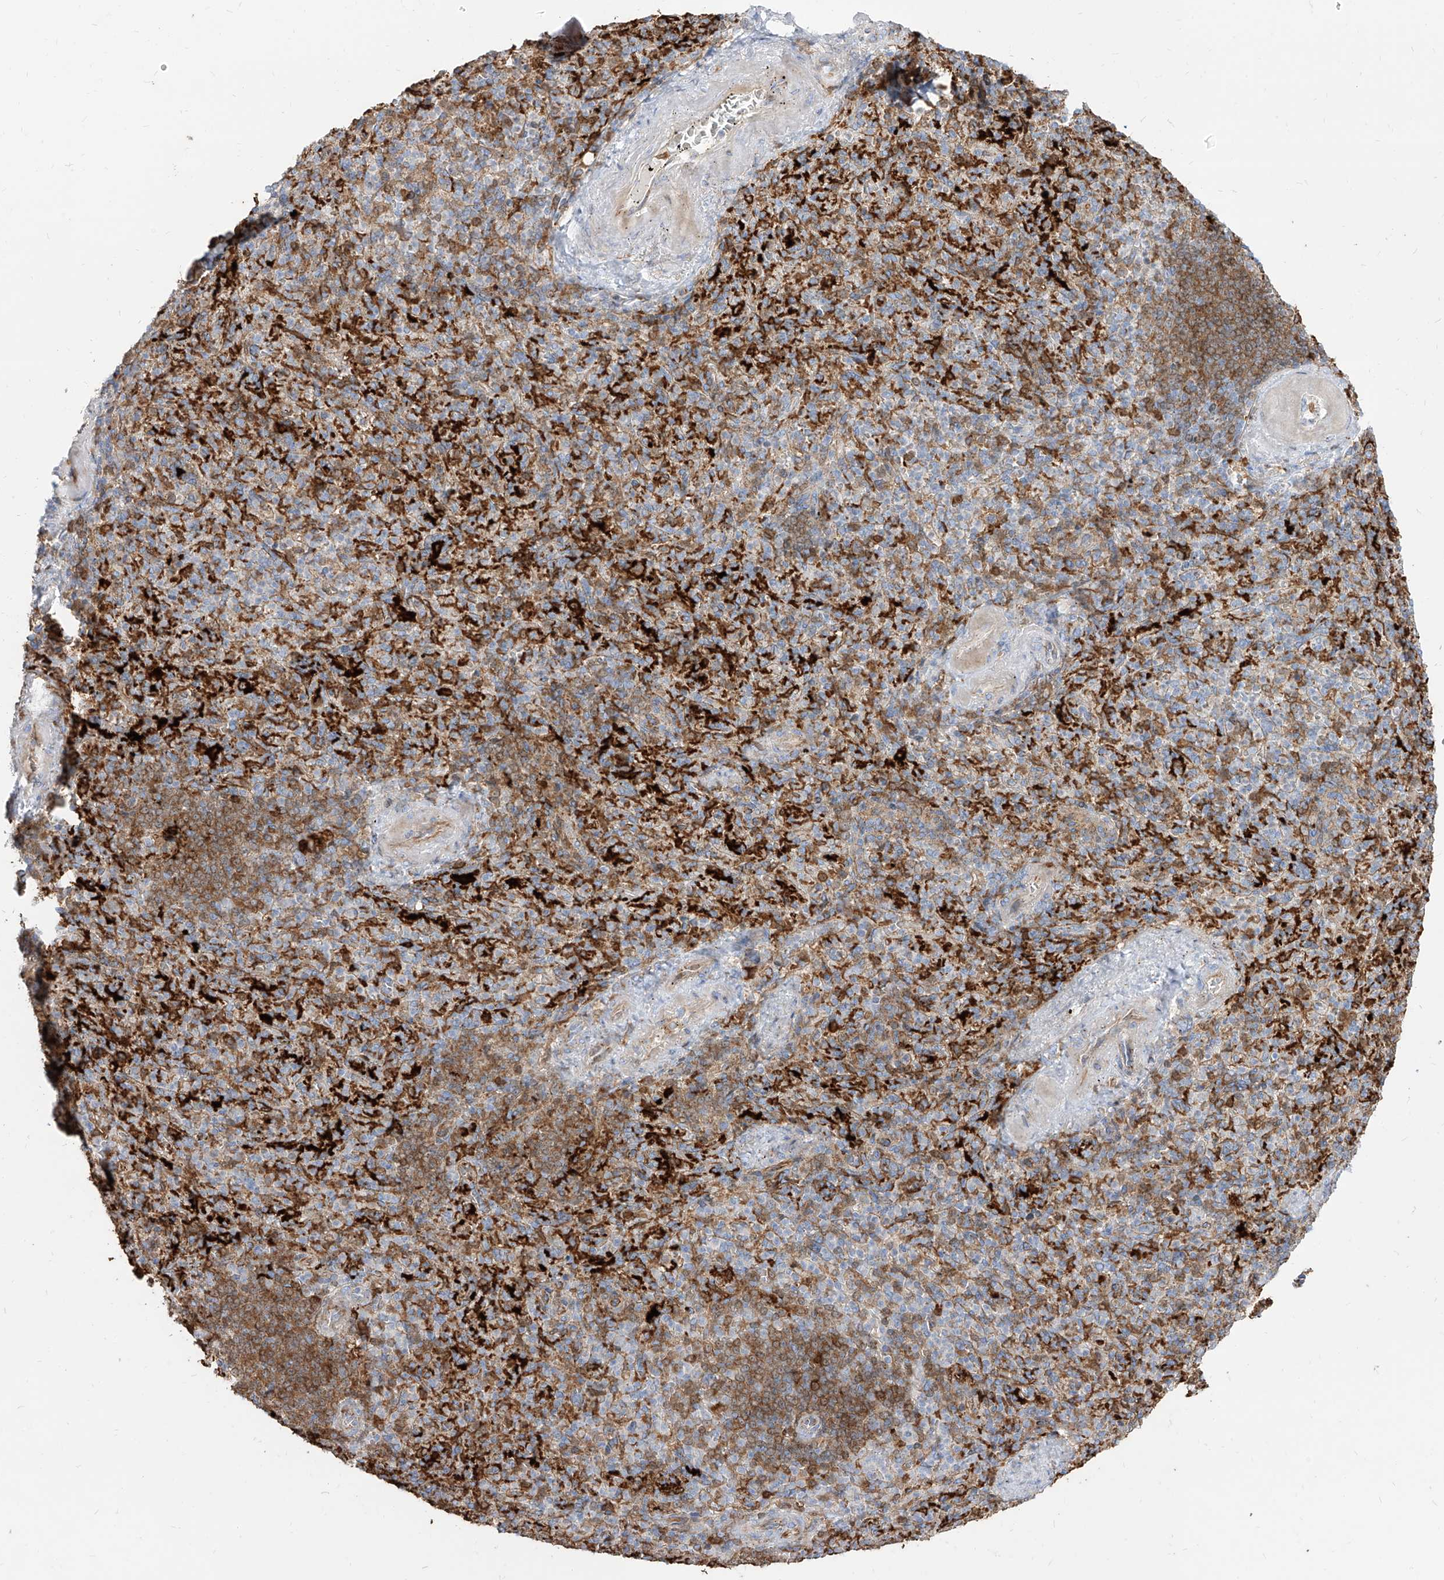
{"staining": {"intensity": "moderate", "quantity": "<25%", "location": "cytoplasmic/membranous"}, "tissue": "spleen", "cell_type": "Cells in red pulp", "image_type": "normal", "snomed": [{"axis": "morphology", "description": "Normal tissue, NOS"}, {"axis": "topography", "description": "Spleen"}], "caption": "Protein analysis of unremarkable spleen demonstrates moderate cytoplasmic/membranous positivity in approximately <25% of cells in red pulp. (DAB (3,3'-diaminobenzidine) = brown stain, brightfield microscopy at high magnification).", "gene": "KYNU", "patient": {"sex": "female", "age": 74}}